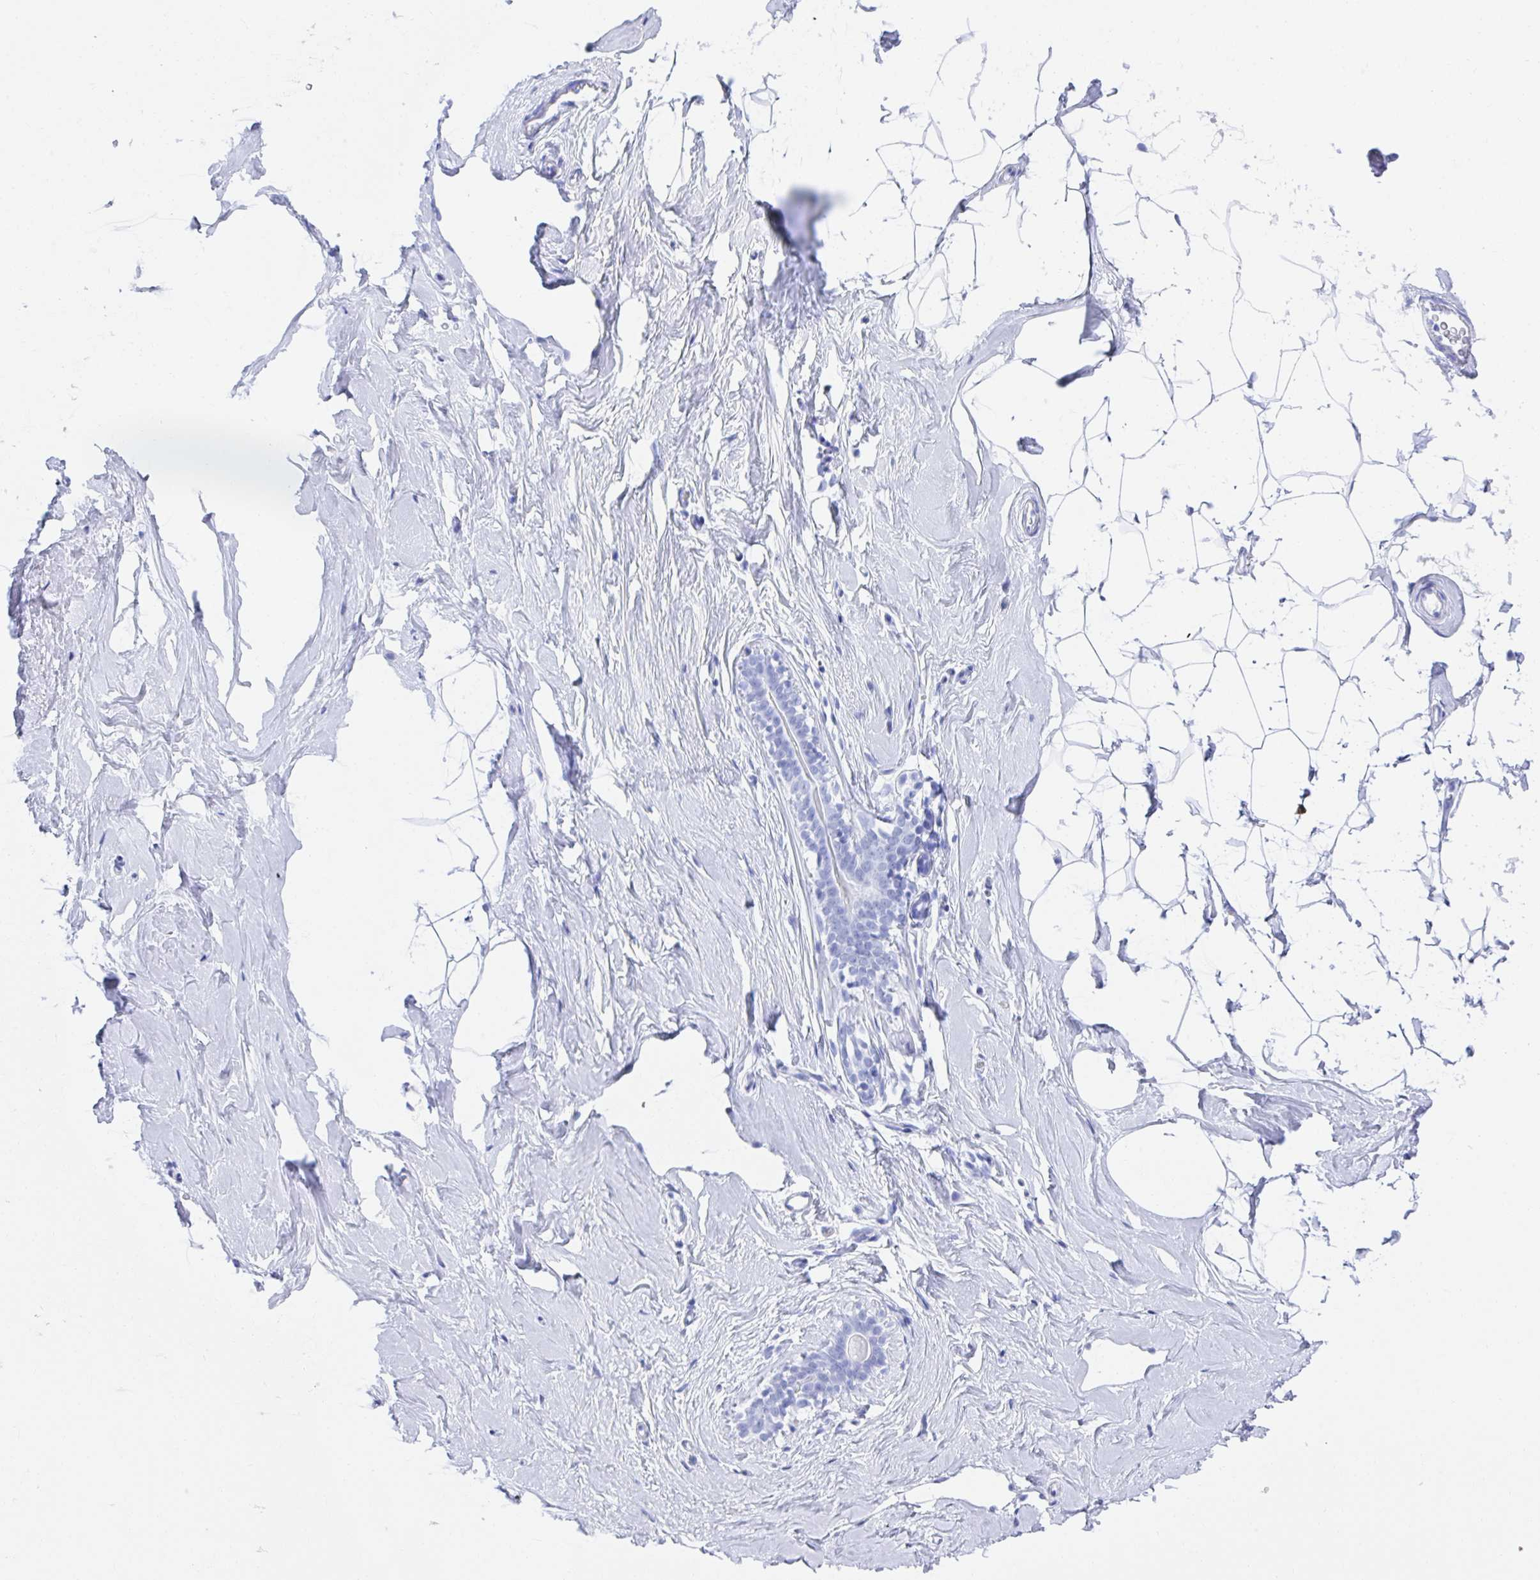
{"staining": {"intensity": "negative", "quantity": "none", "location": "none"}, "tissue": "breast", "cell_type": "Adipocytes", "image_type": "normal", "snomed": [{"axis": "morphology", "description": "Normal tissue, NOS"}, {"axis": "topography", "description": "Breast"}], "caption": "Protein analysis of normal breast displays no significant expression in adipocytes. The staining was performed using DAB (3,3'-diaminobenzidine) to visualize the protein expression in brown, while the nuclei were stained in blue with hematoxylin (Magnification: 20x).", "gene": "CD7", "patient": {"sex": "female", "age": 32}}